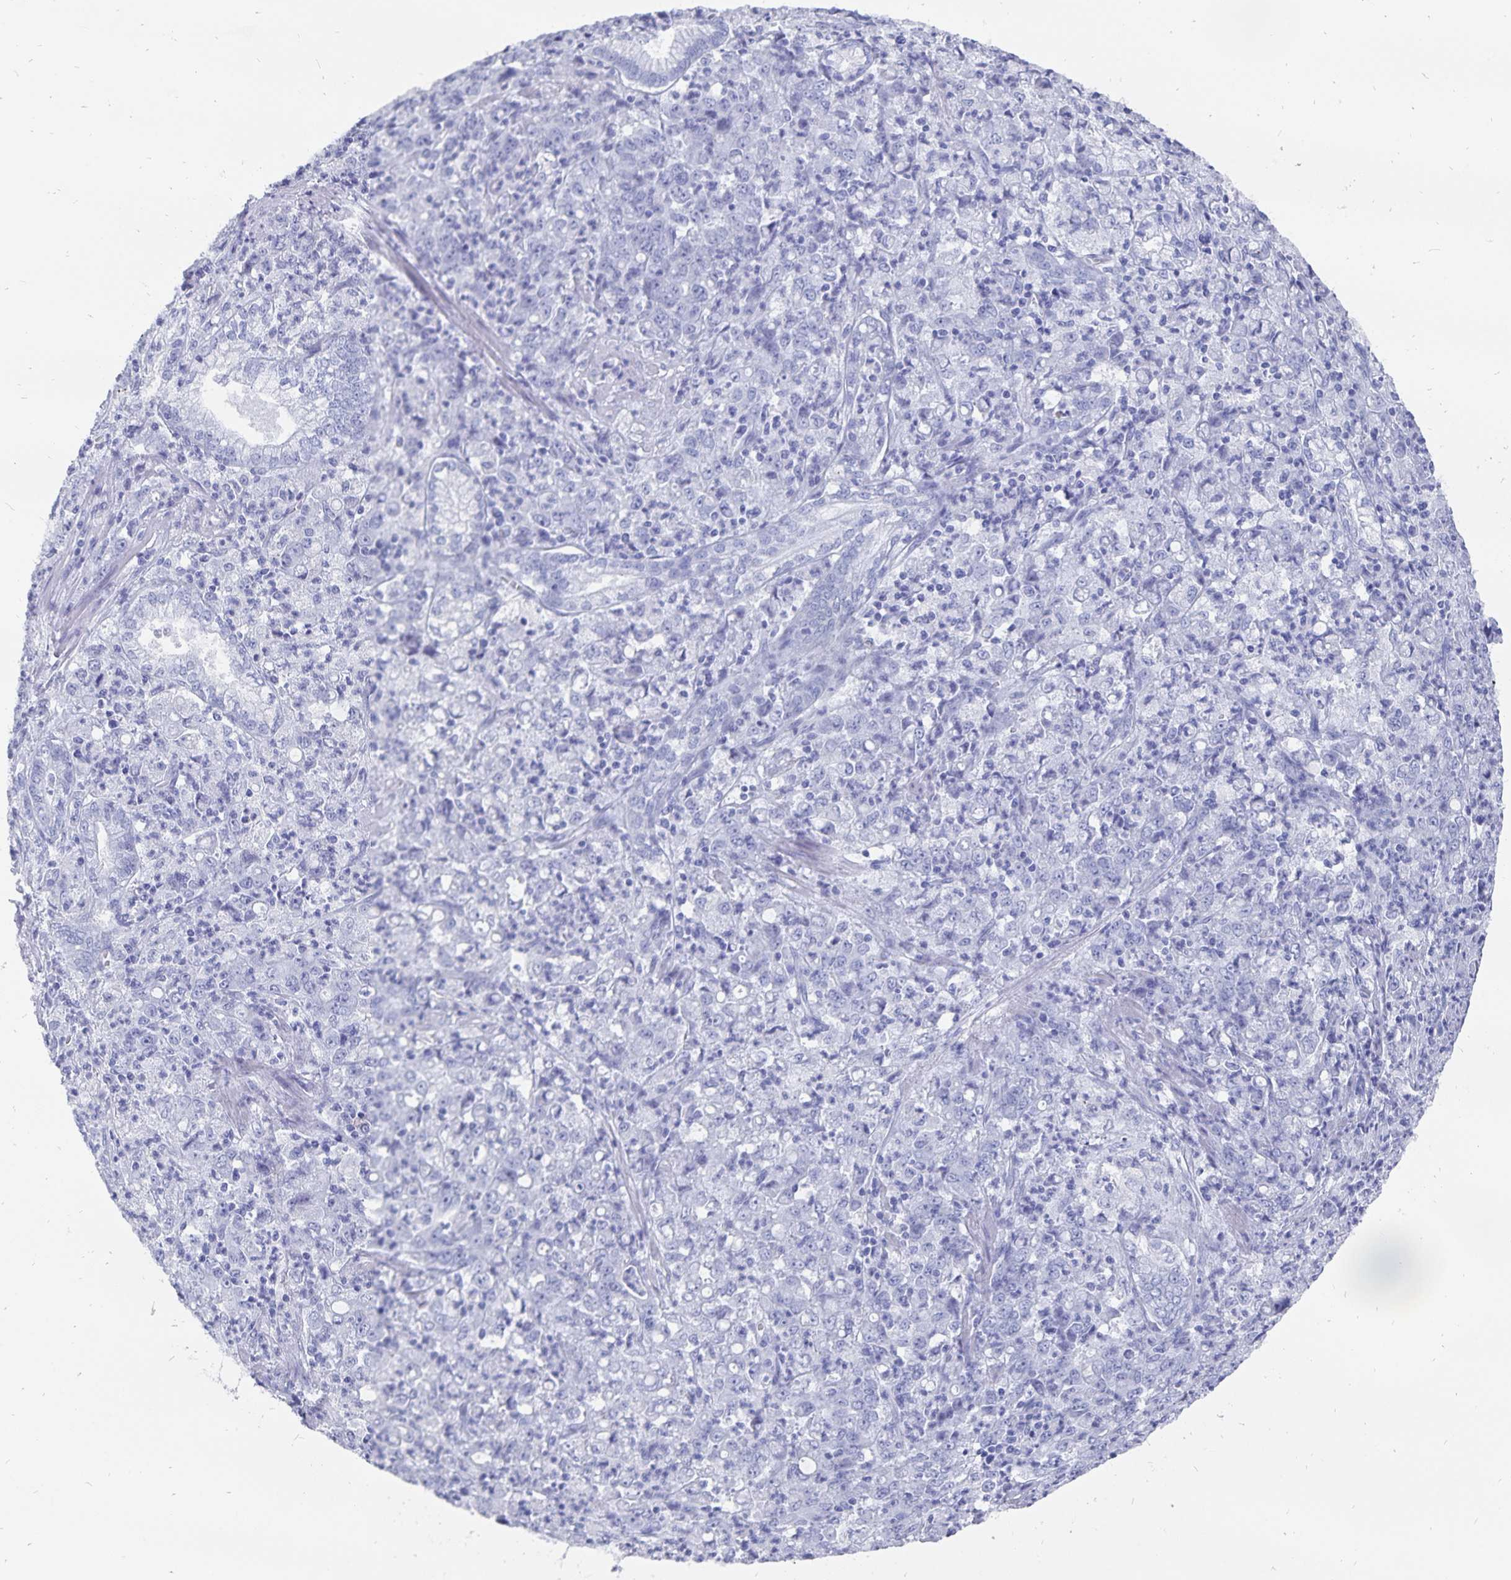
{"staining": {"intensity": "negative", "quantity": "none", "location": "none"}, "tissue": "stomach cancer", "cell_type": "Tumor cells", "image_type": "cancer", "snomed": [{"axis": "morphology", "description": "Adenocarcinoma, NOS"}, {"axis": "topography", "description": "Stomach, lower"}], "caption": "Stomach adenocarcinoma stained for a protein using immunohistochemistry (IHC) shows no positivity tumor cells.", "gene": "ADH1A", "patient": {"sex": "female", "age": 71}}